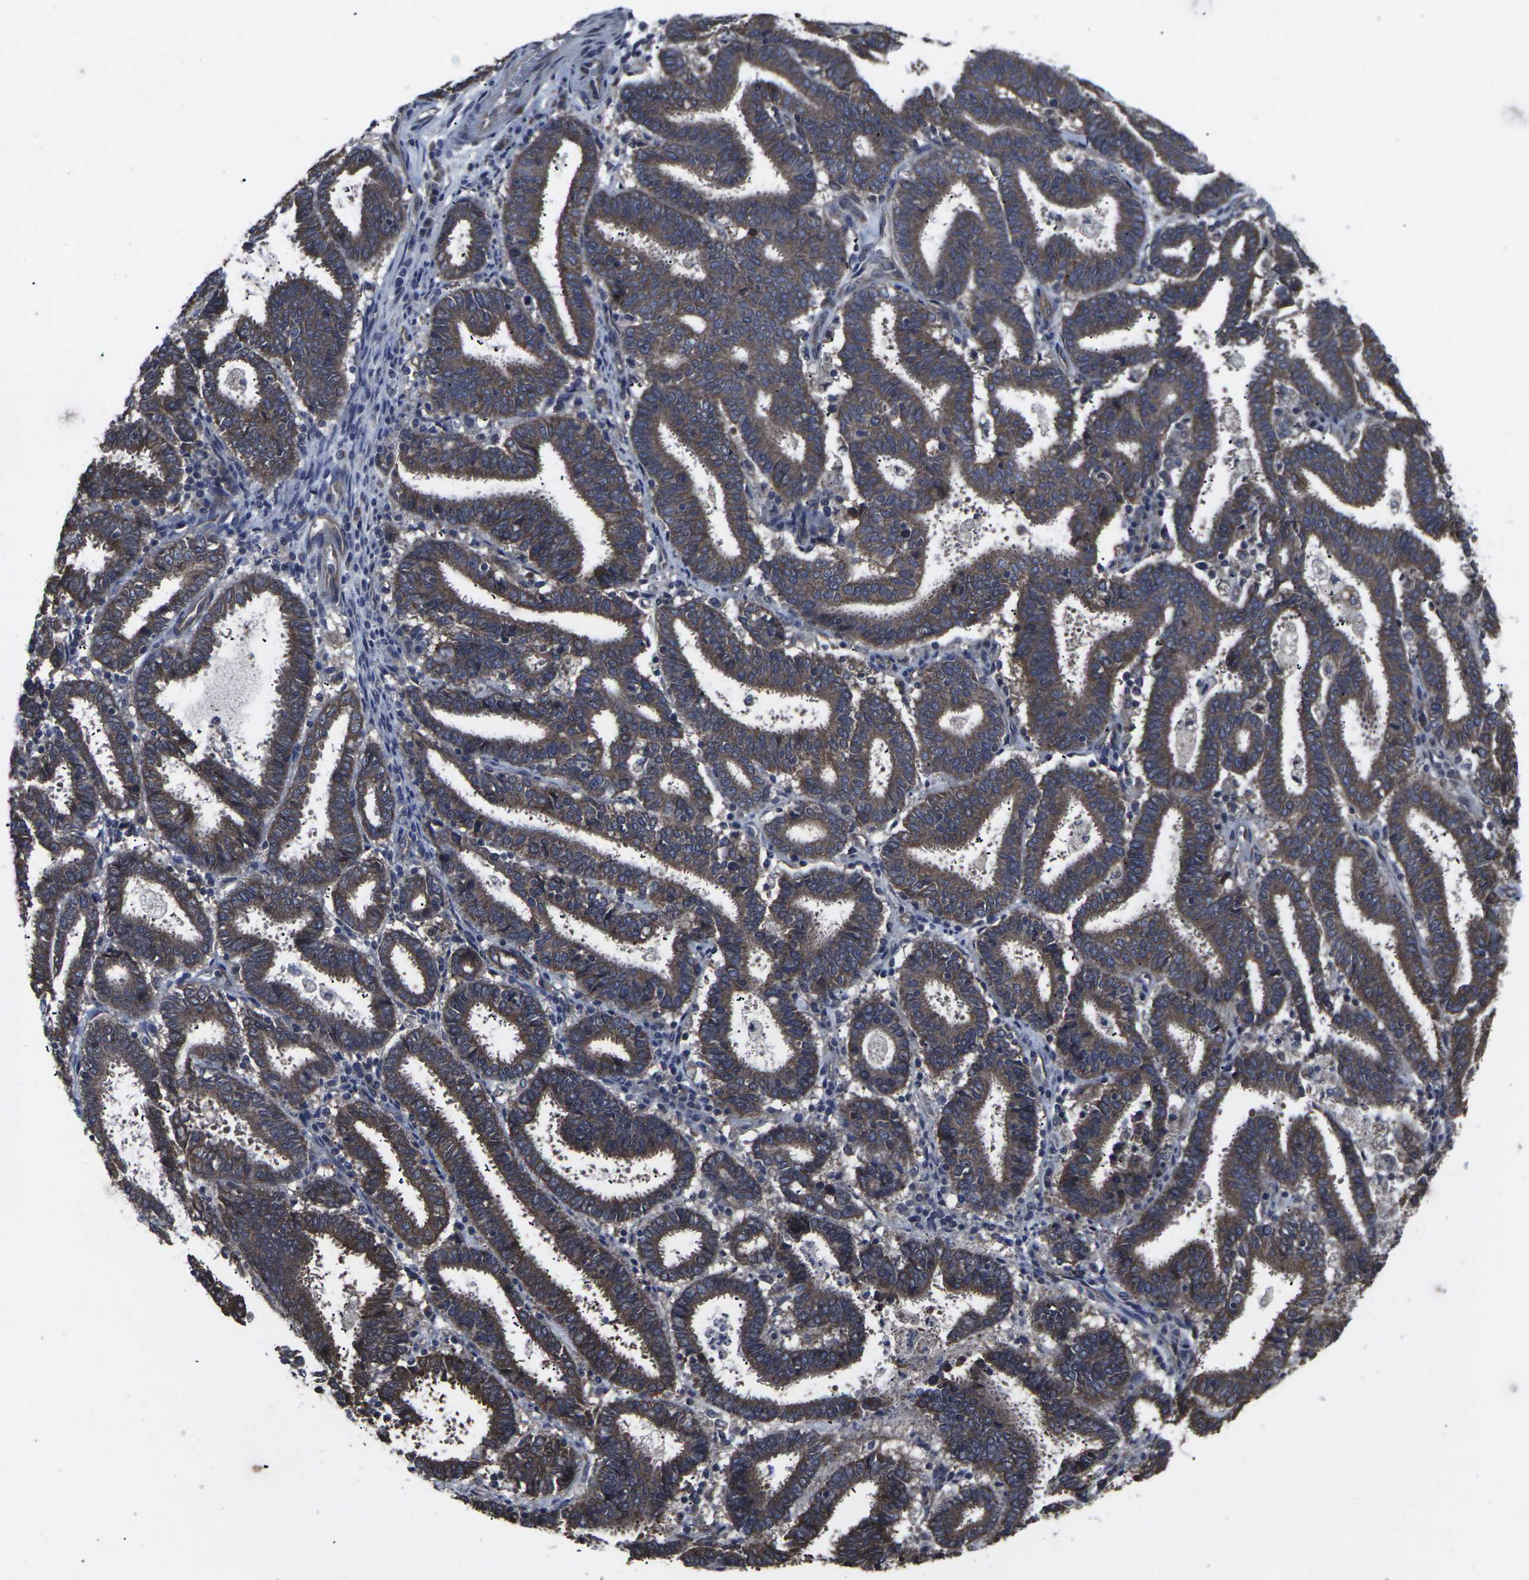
{"staining": {"intensity": "strong", "quantity": ">75%", "location": "cytoplasmic/membranous"}, "tissue": "endometrial cancer", "cell_type": "Tumor cells", "image_type": "cancer", "snomed": [{"axis": "morphology", "description": "Adenocarcinoma, NOS"}, {"axis": "topography", "description": "Uterus"}], "caption": "Immunohistochemistry of human endometrial cancer shows high levels of strong cytoplasmic/membranous positivity in about >75% of tumor cells.", "gene": "MAPKAPK2", "patient": {"sex": "female", "age": 83}}